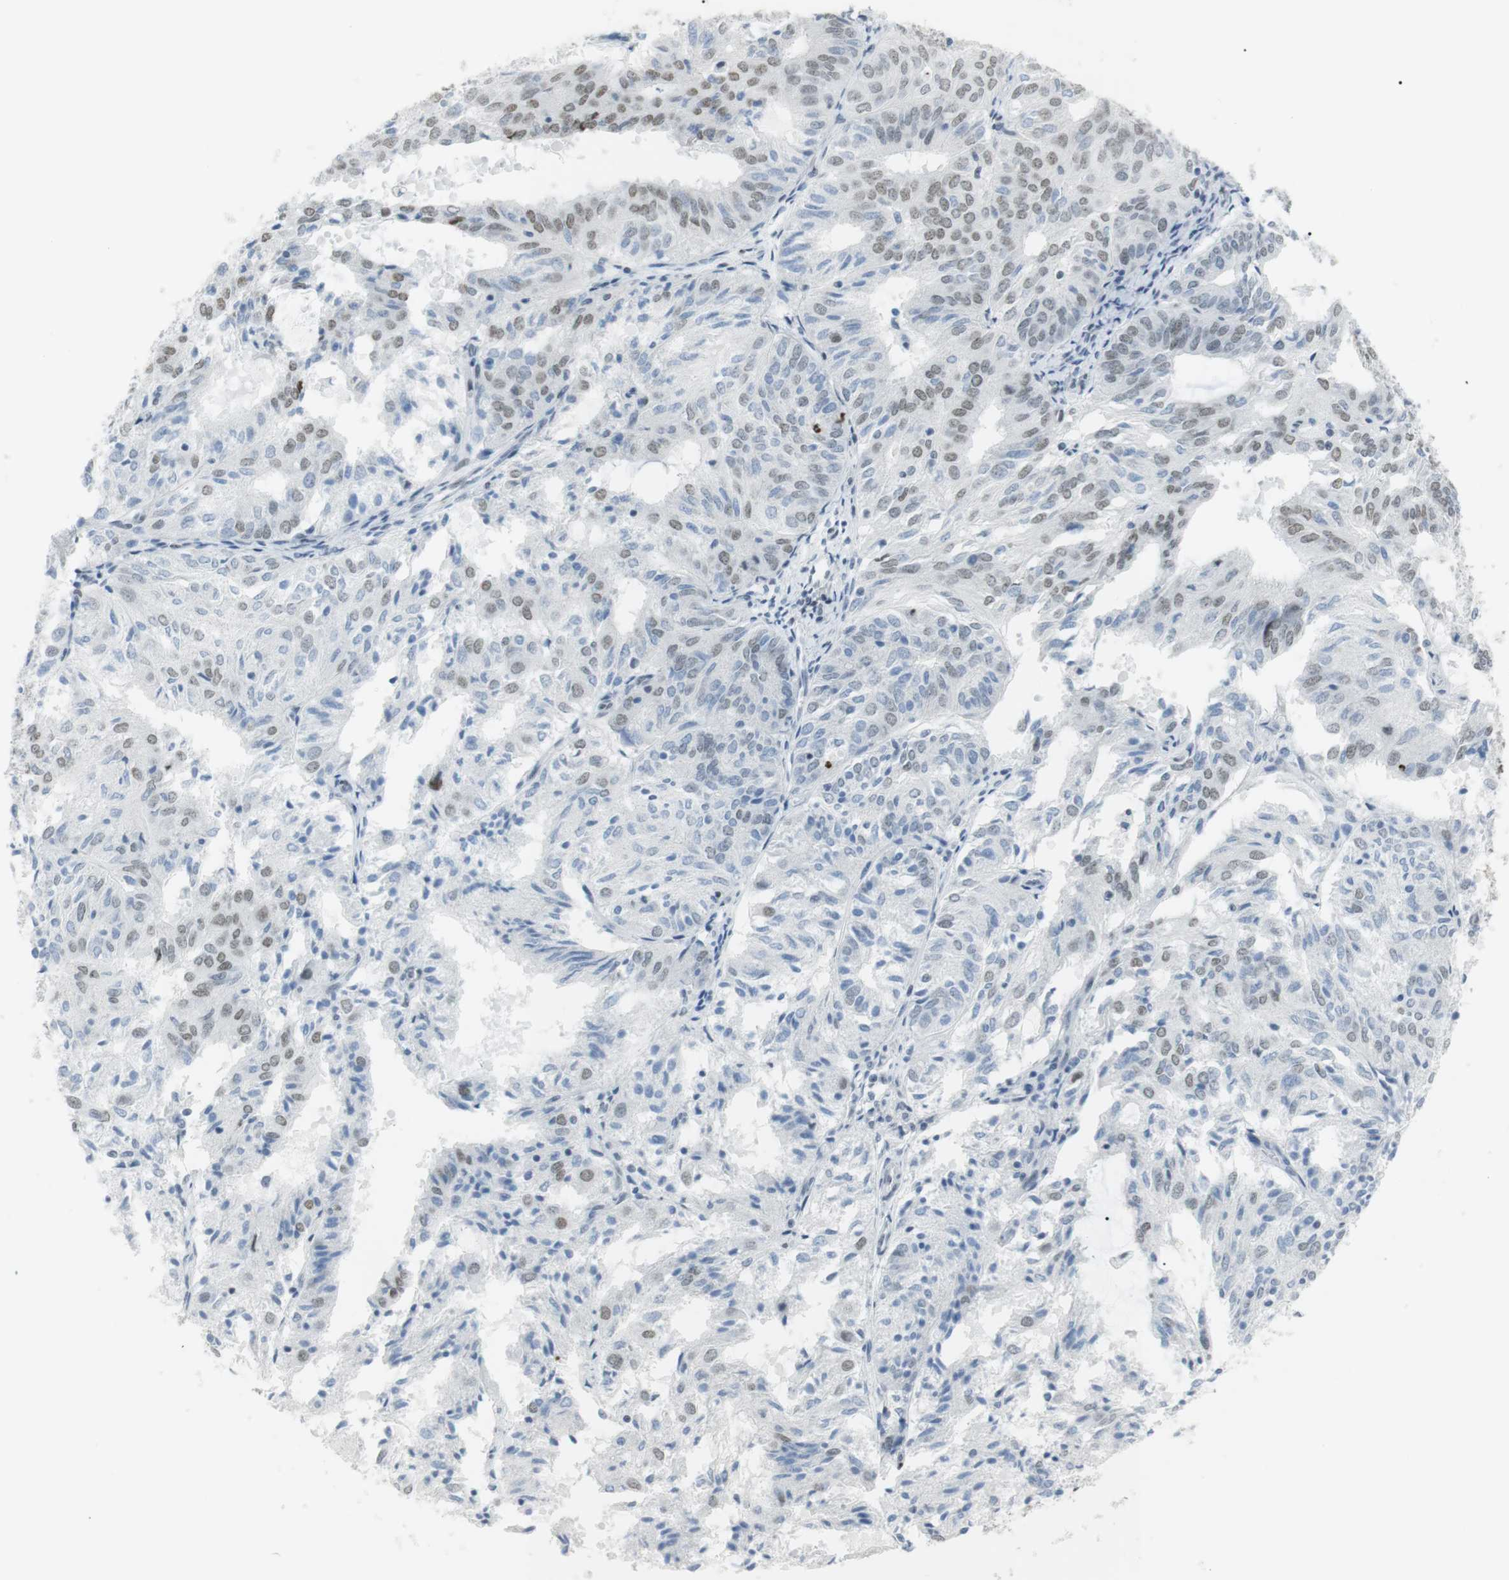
{"staining": {"intensity": "weak", "quantity": "25%-75%", "location": "nuclear"}, "tissue": "endometrial cancer", "cell_type": "Tumor cells", "image_type": "cancer", "snomed": [{"axis": "morphology", "description": "Adenocarcinoma, NOS"}, {"axis": "topography", "description": "Uterus"}], "caption": "Adenocarcinoma (endometrial) tissue demonstrates weak nuclear positivity in about 25%-75% of tumor cells The staining was performed using DAB (3,3'-diaminobenzidine), with brown indicating positive protein expression. Nuclei are stained blue with hematoxylin.", "gene": "BMI1", "patient": {"sex": "female", "age": 60}}